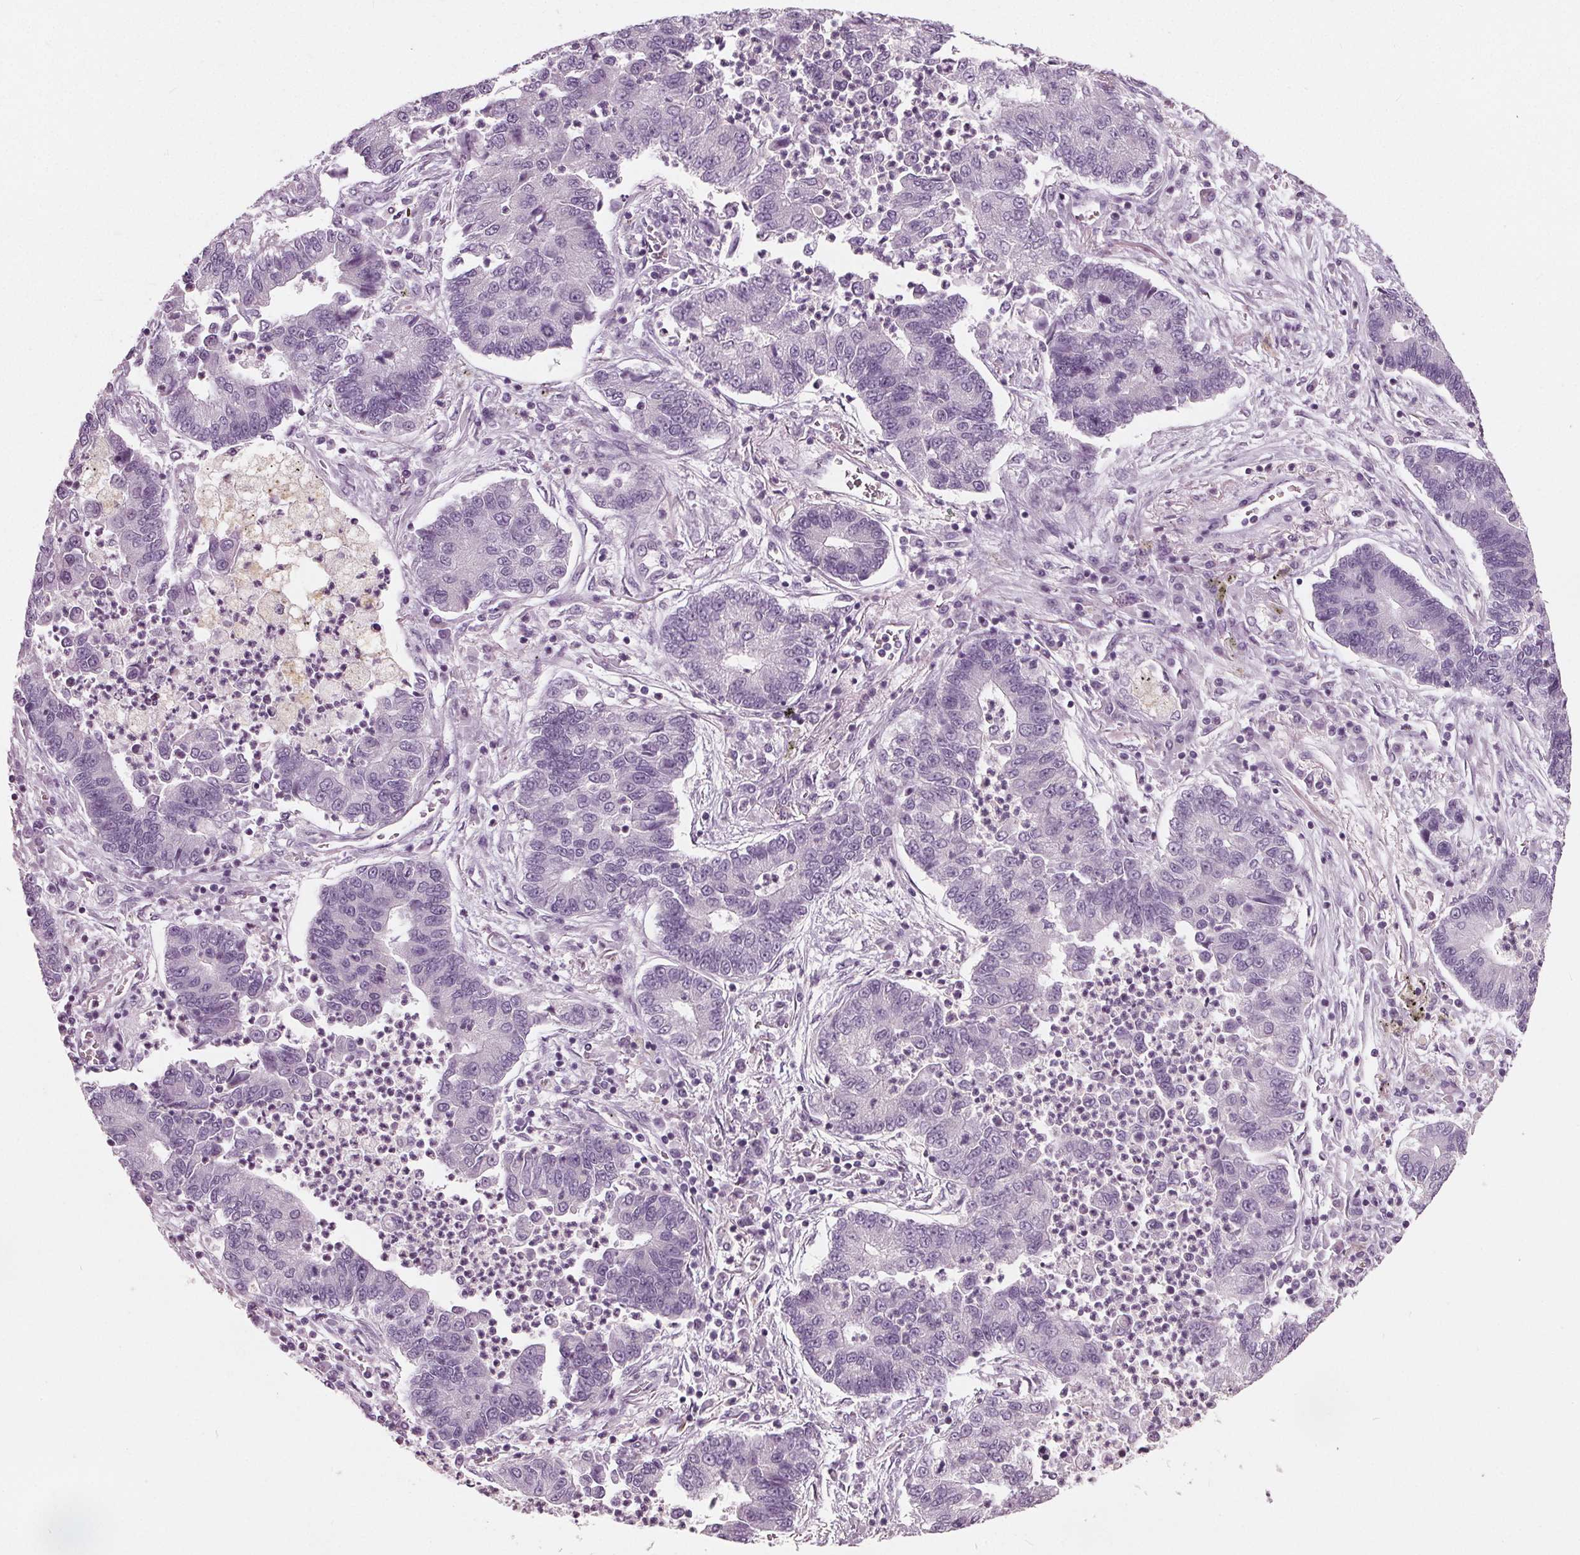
{"staining": {"intensity": "negative", "quantity": "none", "location": "none"}, "tissue": "lung cancer", "cell_type": "Tumor cells", "image_type": "cancer", "snomed": [{"axis": "morphology", "description": "Adenocarcinoma, NOS"}, {"axis": "topography", "description": "Lung"}], "caption": "Immunohistochemistry (IHC) photomicrograph of neoplastic tissue: human lung cancer (adenocarcinoma) stained with DAB exhibits no significant protein expression in tumor cells. (Immunohistochemistry (IHC), brightfield microscopy, high magnification).", "gene": "TKFC", "patient": {"sex": "female", "age": 57}}